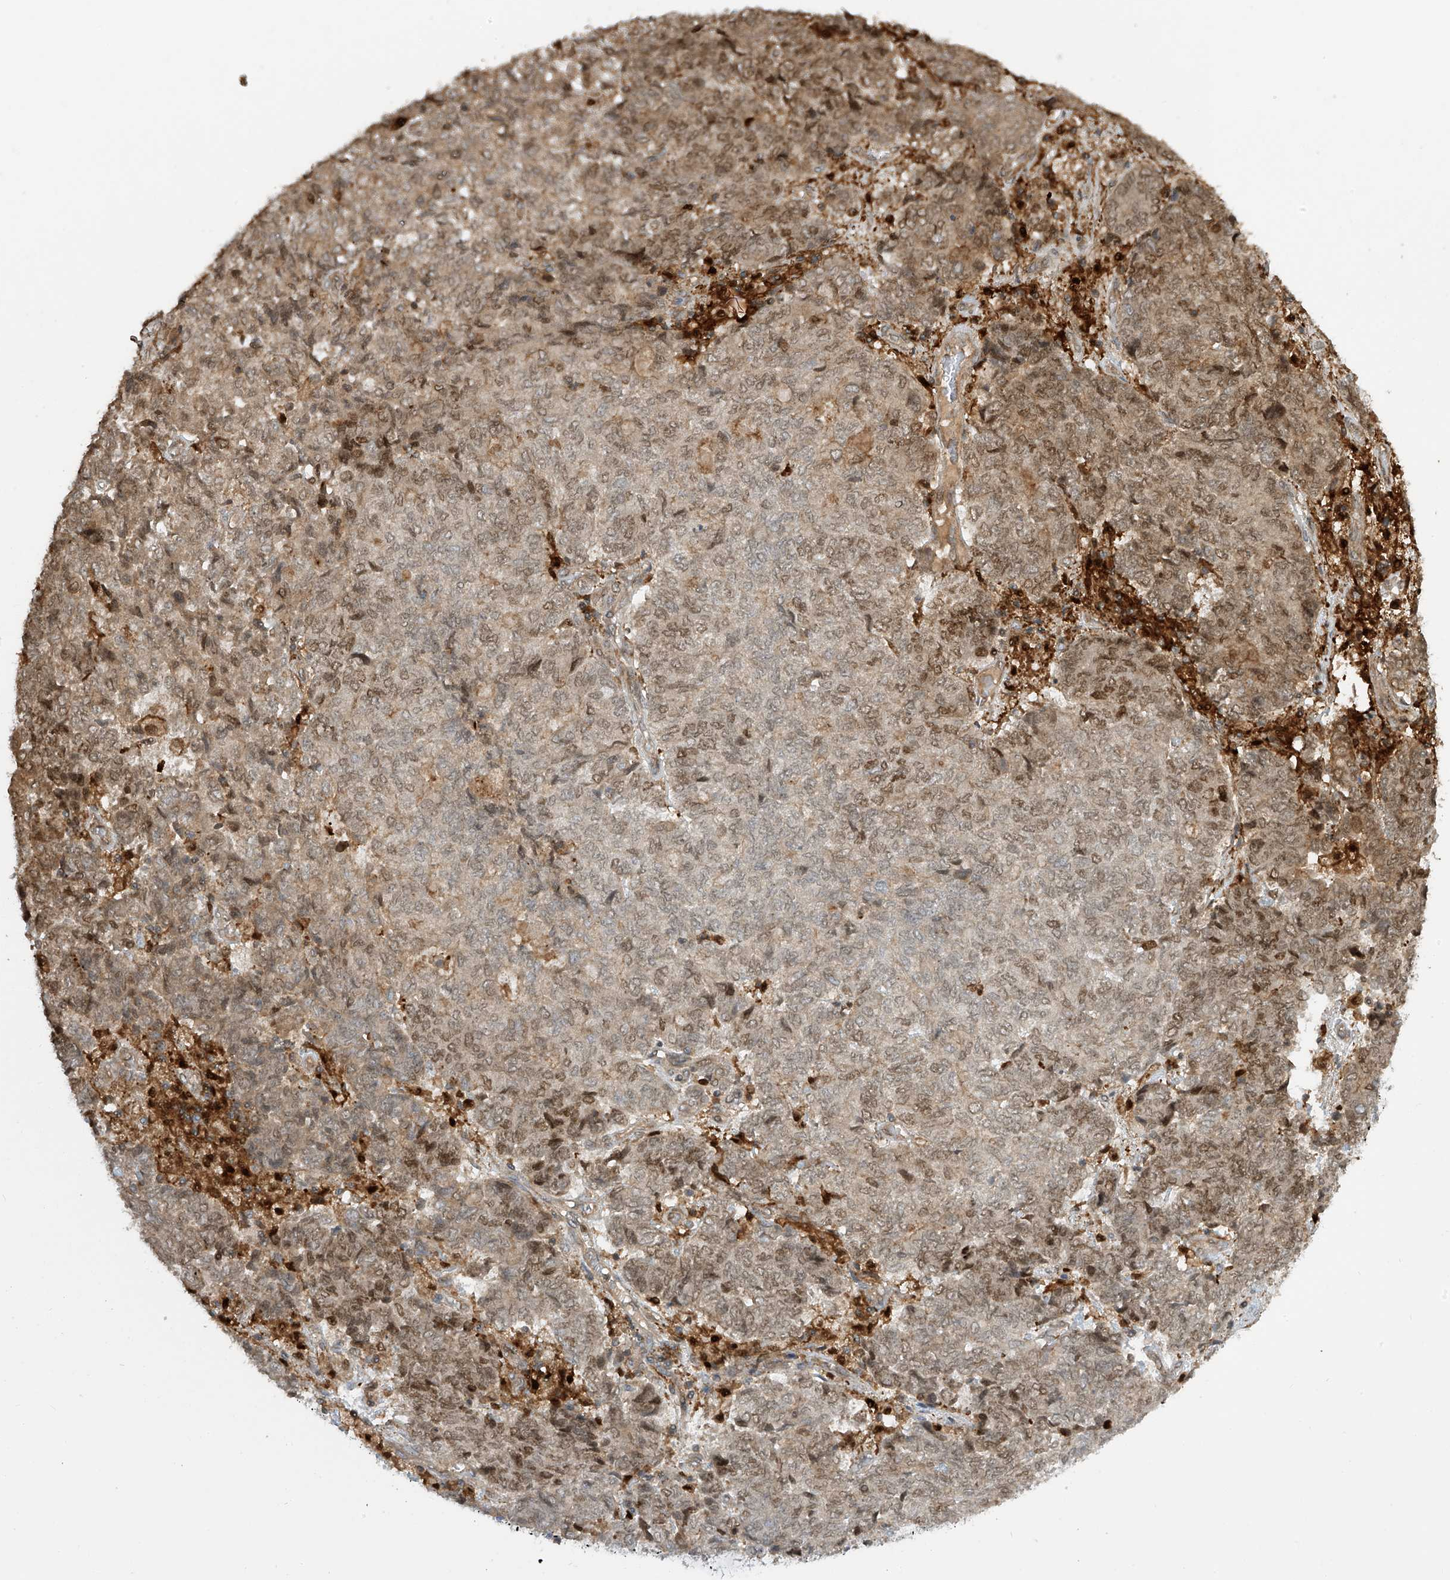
{"staining": {"intensity": "moderate", "quantity": "25%-75%", "location": "cytoplasmic/membranous,nuclear"}, "tissue": "endometrial cancer", "cell_type": "Tumor cells", "image_type": "cancer", "snomed": [{"axis": "morphology", "description": "Adenocarcinoma, NOS"}, {"axis": "topography", "description": "Endometrium"}], "caption": "High-magnification brightfield microscopy of endometrial cancer stained with DAB (3,3'-diaminobenzidine) (brown) and counterstained with hematoxylin (blue). tumor cells exhibit moderate cytoplasmic/membranous and nuclear positivity is seen in about25%-75% of cells.", "gene": "ATAD2B", "patient": {"sex": "female", "age": 80}}